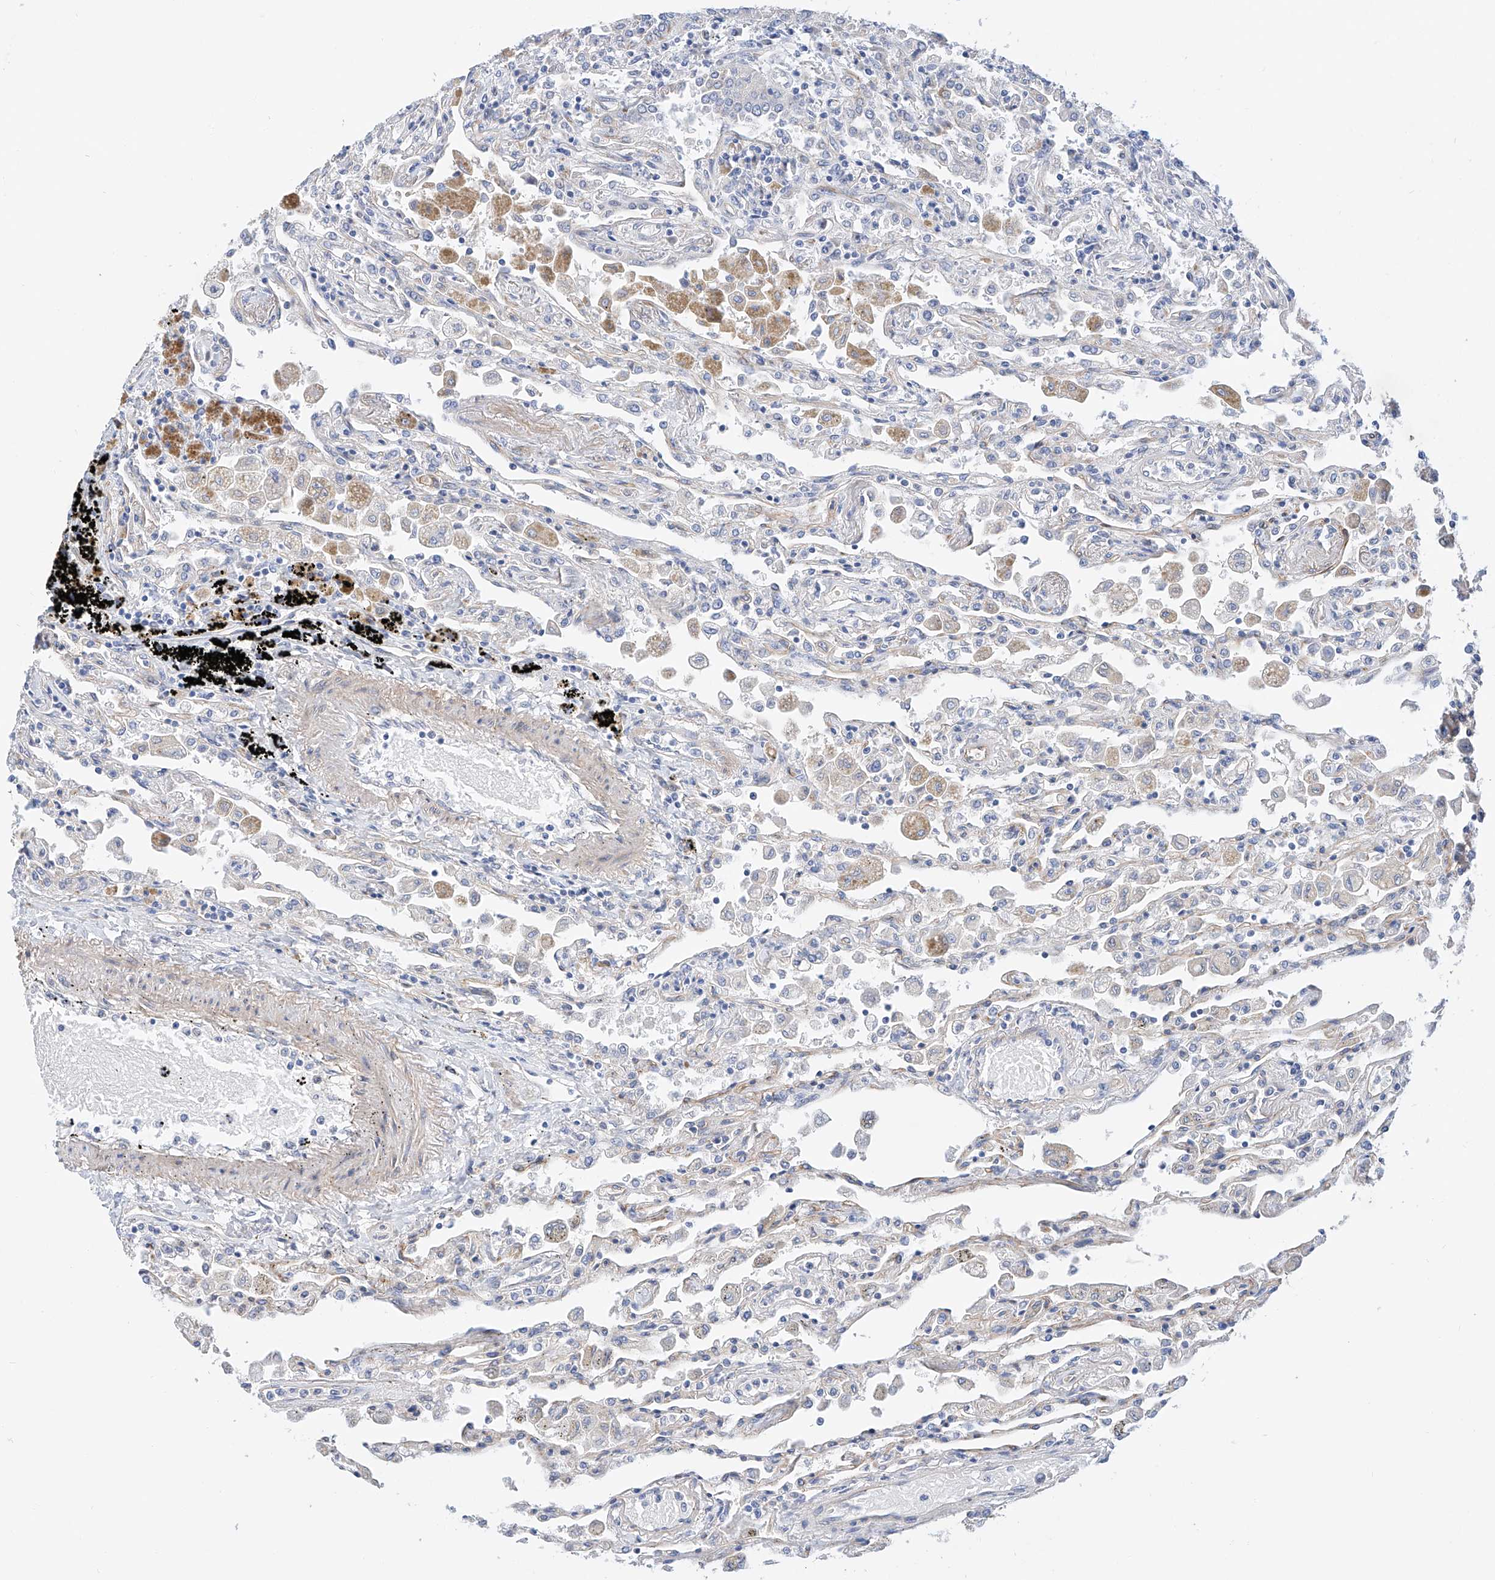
{"staining": {"intensity": "moderate", "quantity": "<25%", "location": "cytoplasmic/membranous"}, "tissue": "lung", "cell_type": "Alveolar cells", "image_type": "normal", "snomed": [{"axis": "morphology", "description": "Normal tissue, NOS"}, {"axis": "topography", "description": "Bronchus"}, {"axis": "topography", "description": "Lung"}], "caption": "Immunohistochemical staining of benign human lung demonstrates low levels of moderate cytoplasmic/membranous staining in about <25% of alveolar cells.", "gene": "SBSPON", "patient": {"sex": "female", "age": 49}}